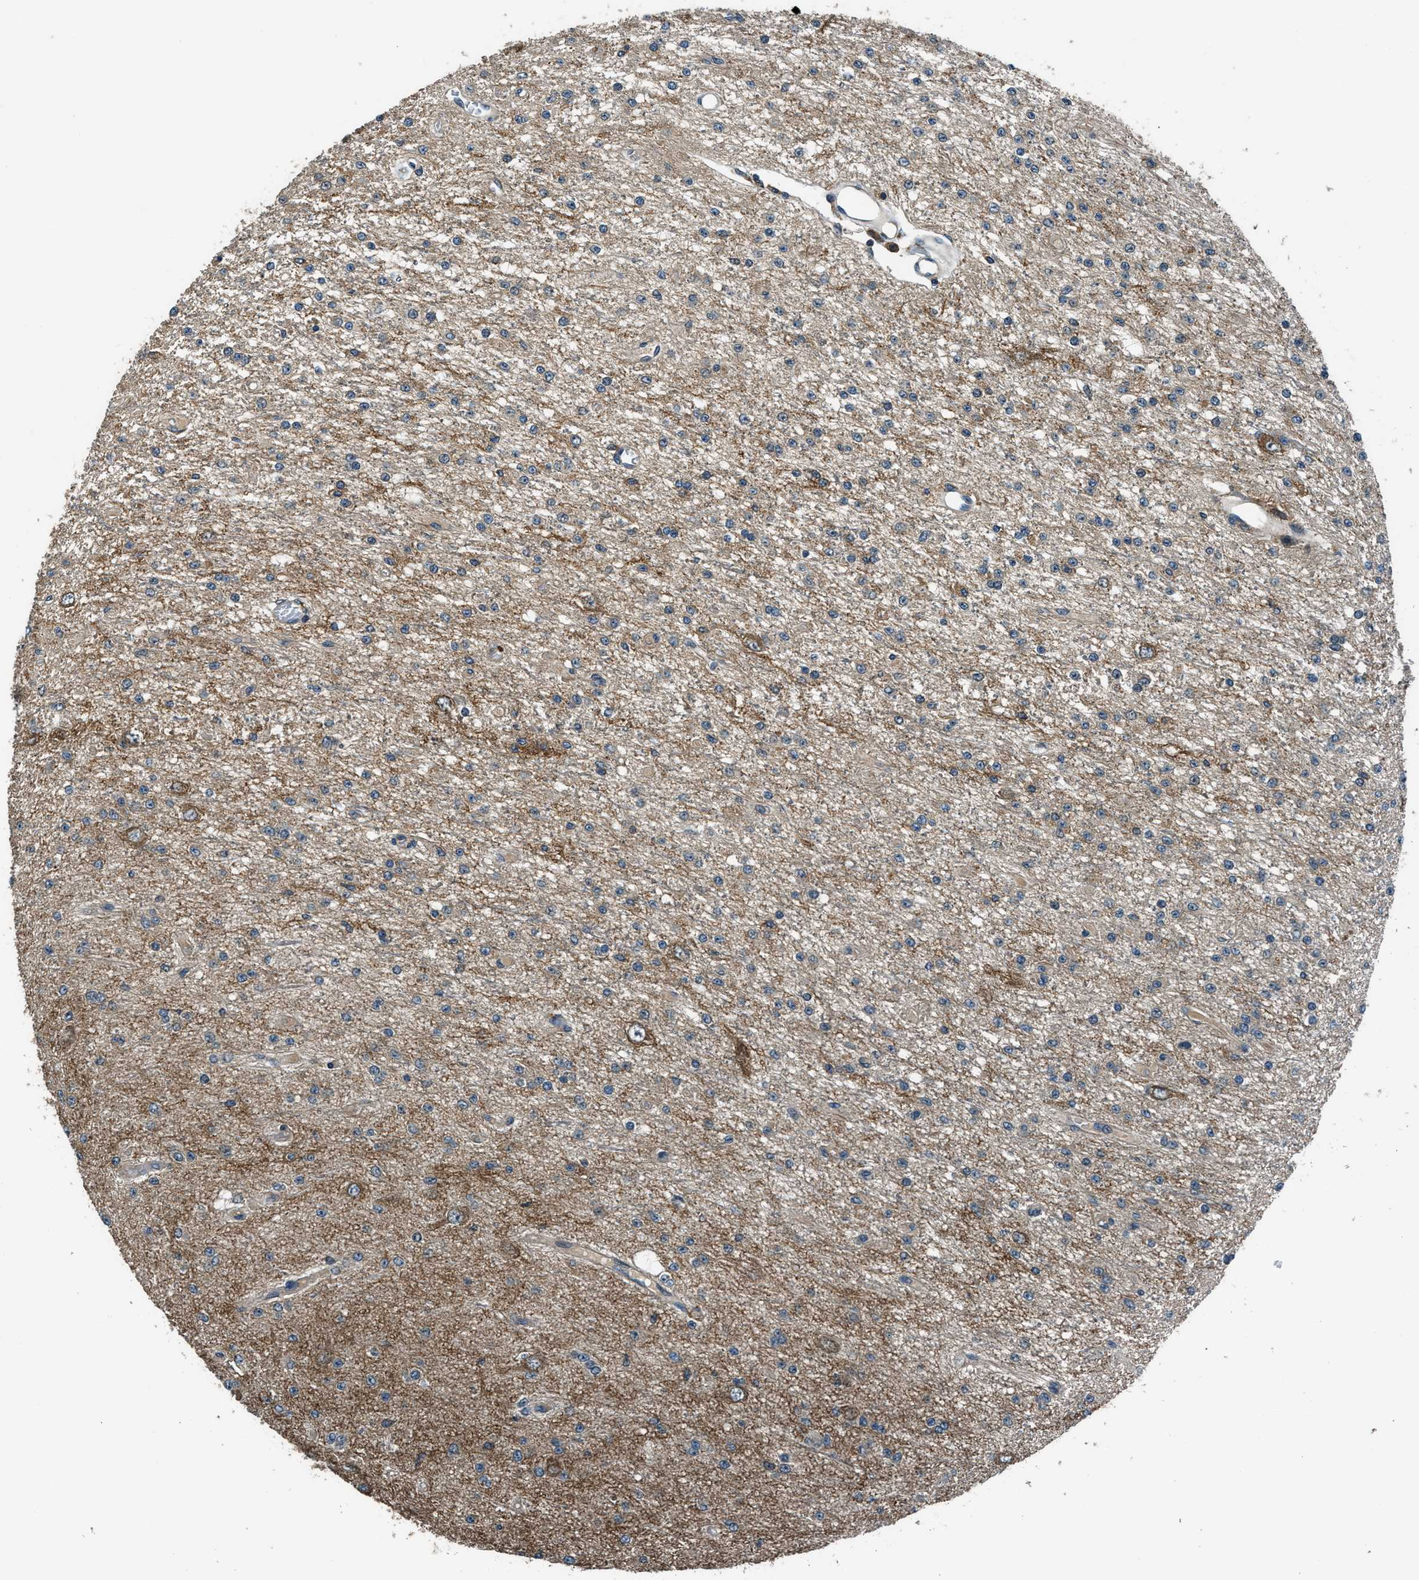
{"staining": {"intensity": "moderate", "quantity": "25%-75%", "location": "cytoplasmic/membranous"}, "tissue": "glioma", "cell_type": "Tumor cells", "image_type": "cancer", "snomed": [{"axis": "morphology", "description": "Glioma, malignant, Low grade"}, {"axis": "topography", "description": "Brain"}], "caption": "Moderate cytoplasmic/membranous expression for a protein is identified in approximately 25%-75% of tumor cells of glioma using immunohistochemistry.", "gene": "ARHGEF11", "patient": {"sex": "male", "age": 38}}